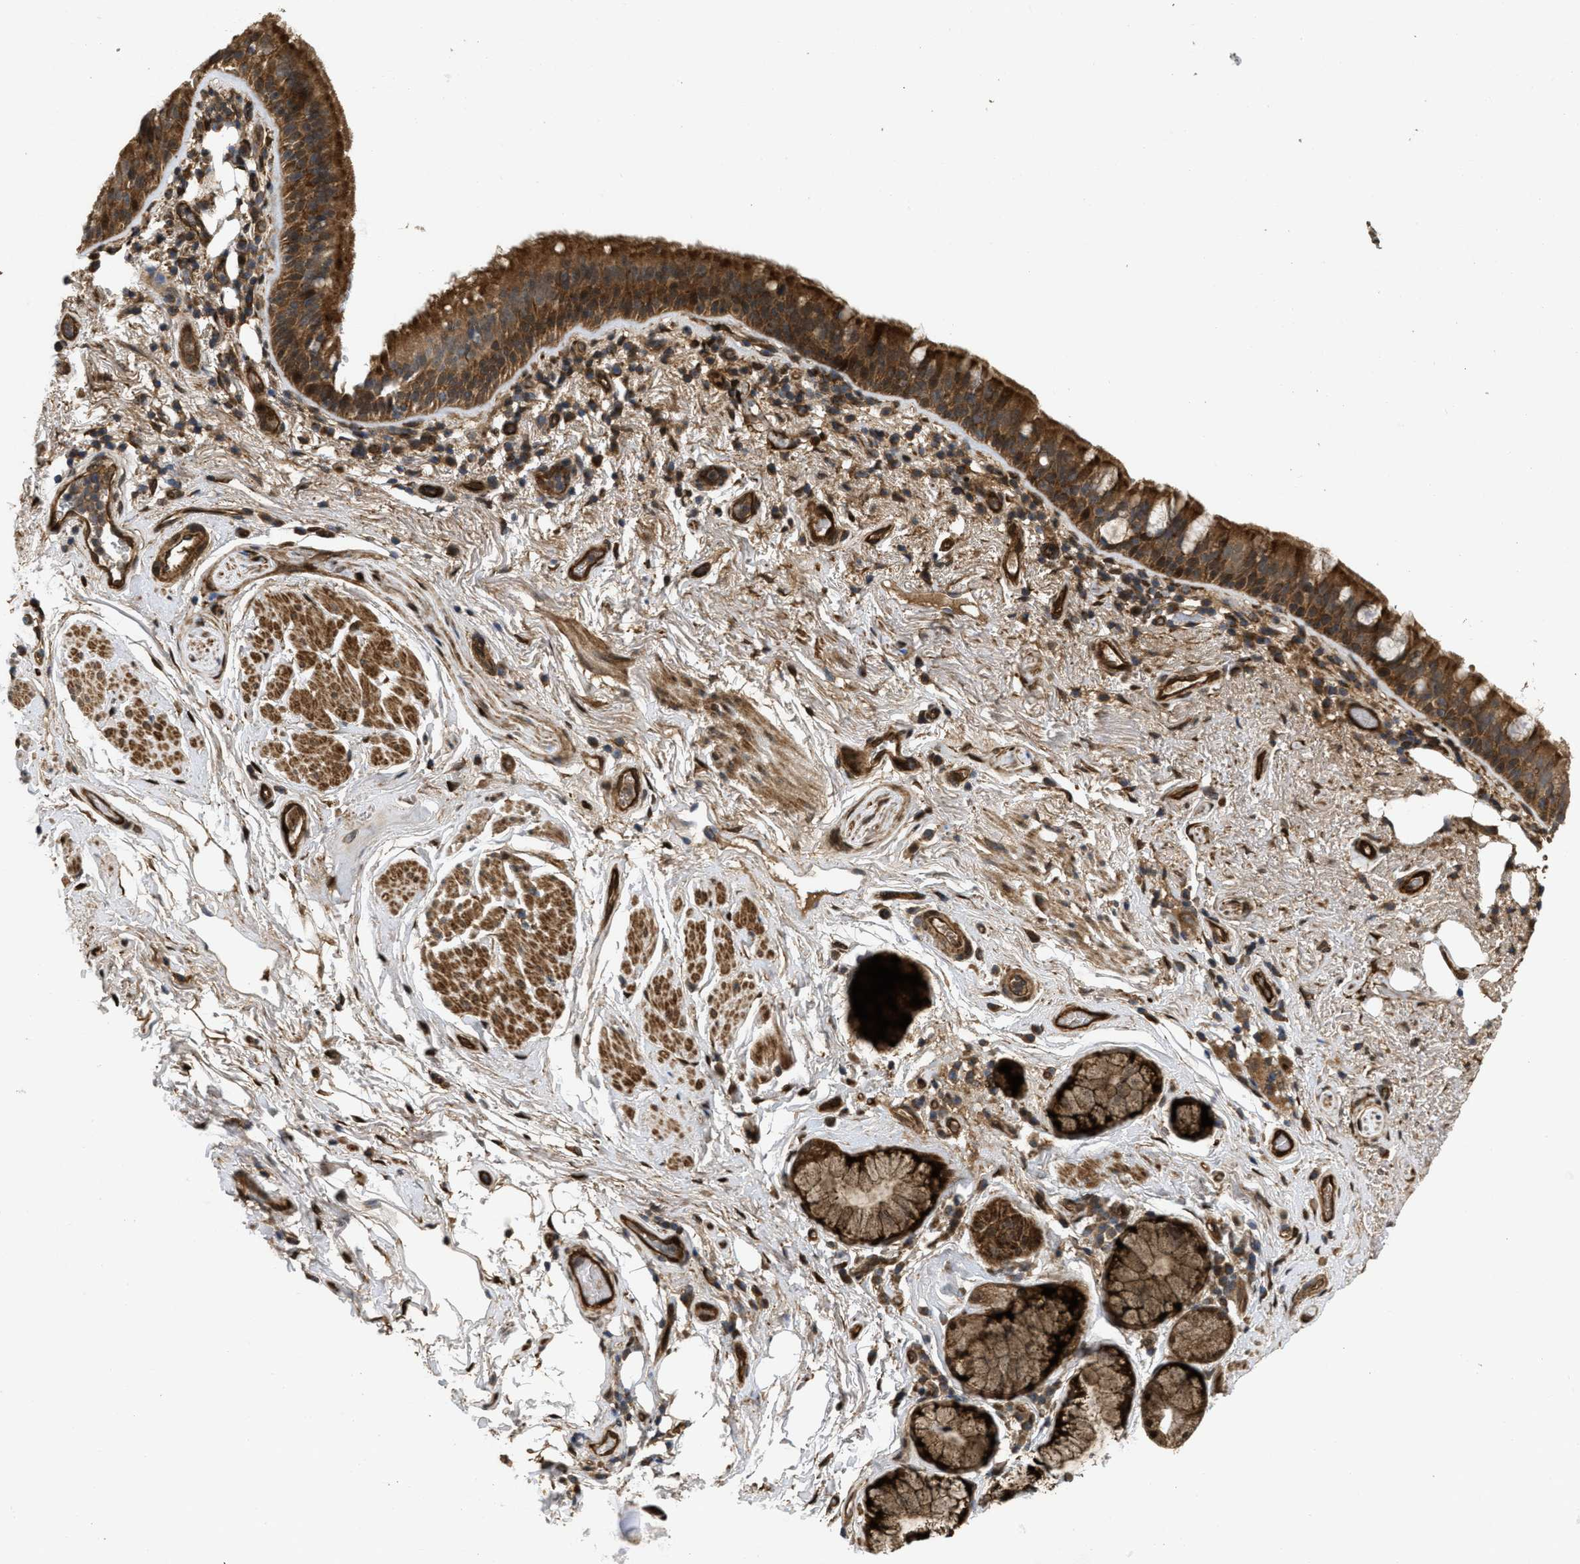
{"staining": {"intensity": "strong", "quantity": ">75%", "location": "cytoplasmic/membranous,nuclear"}, "tissue": "bronchus", "cell_type": "Respiratory epithelial cells", "image_type": "normal", "snomed": [{"axis": "morphology", "description": "Normal tissue, NOS"}, {"axis": "morphology", "description": "Inflammation, NOS"}, {"axis": "topography", "description": "Cartilage tissue"}, {"axis": "topography", "description": "Bronchus"}], "caption": "Immunohistochemical staining of unremarkable bronchus displays strong cytoplasmic/membranous,nuclear protein staining in about >75% of respiratory epithelial cells.", "gene": "CBR3", "patient": {"sex": "male", "age": 77}}